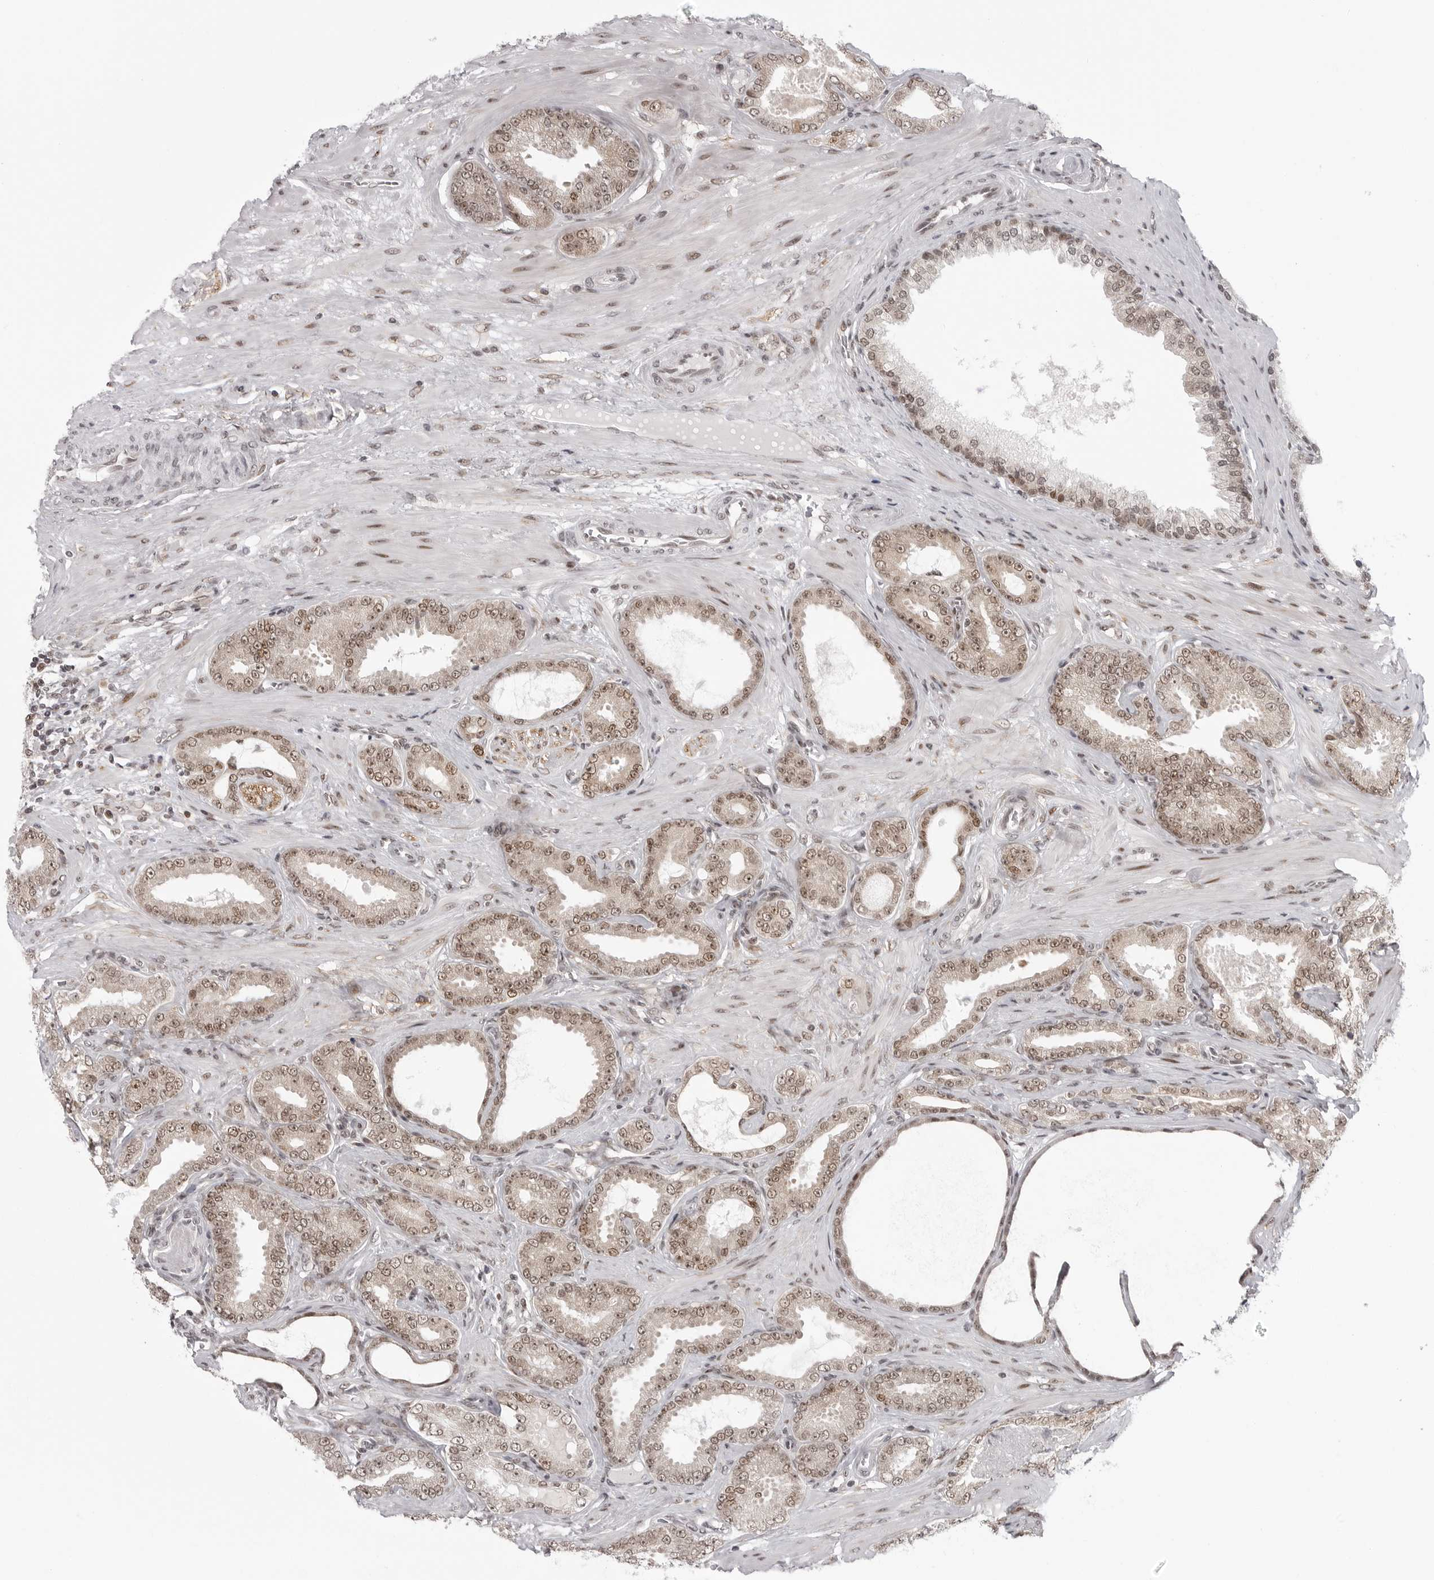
{"staining": {"intensity": "moderate", "quantity": "25%-75%", "location": "nuclear"}, "tissue": "prostate cancer", "cell_type": "Tumor cells", "image_type": "cancer", "snomed": [{"axis": "morphology", "description": "Adenocarcinoma, Low grade"}, {"axis": "topography", "description": "Prostate"}], "caption": "Immunohistochemistry (IHC) image of human prostate cancer stained for a protein (brown), which reveals medium levels of moderate nuclear positivity in about 25%-75% of tumor cells.", "gene": "PRDM10", "patient": {"sex": "male", "age": 63}}